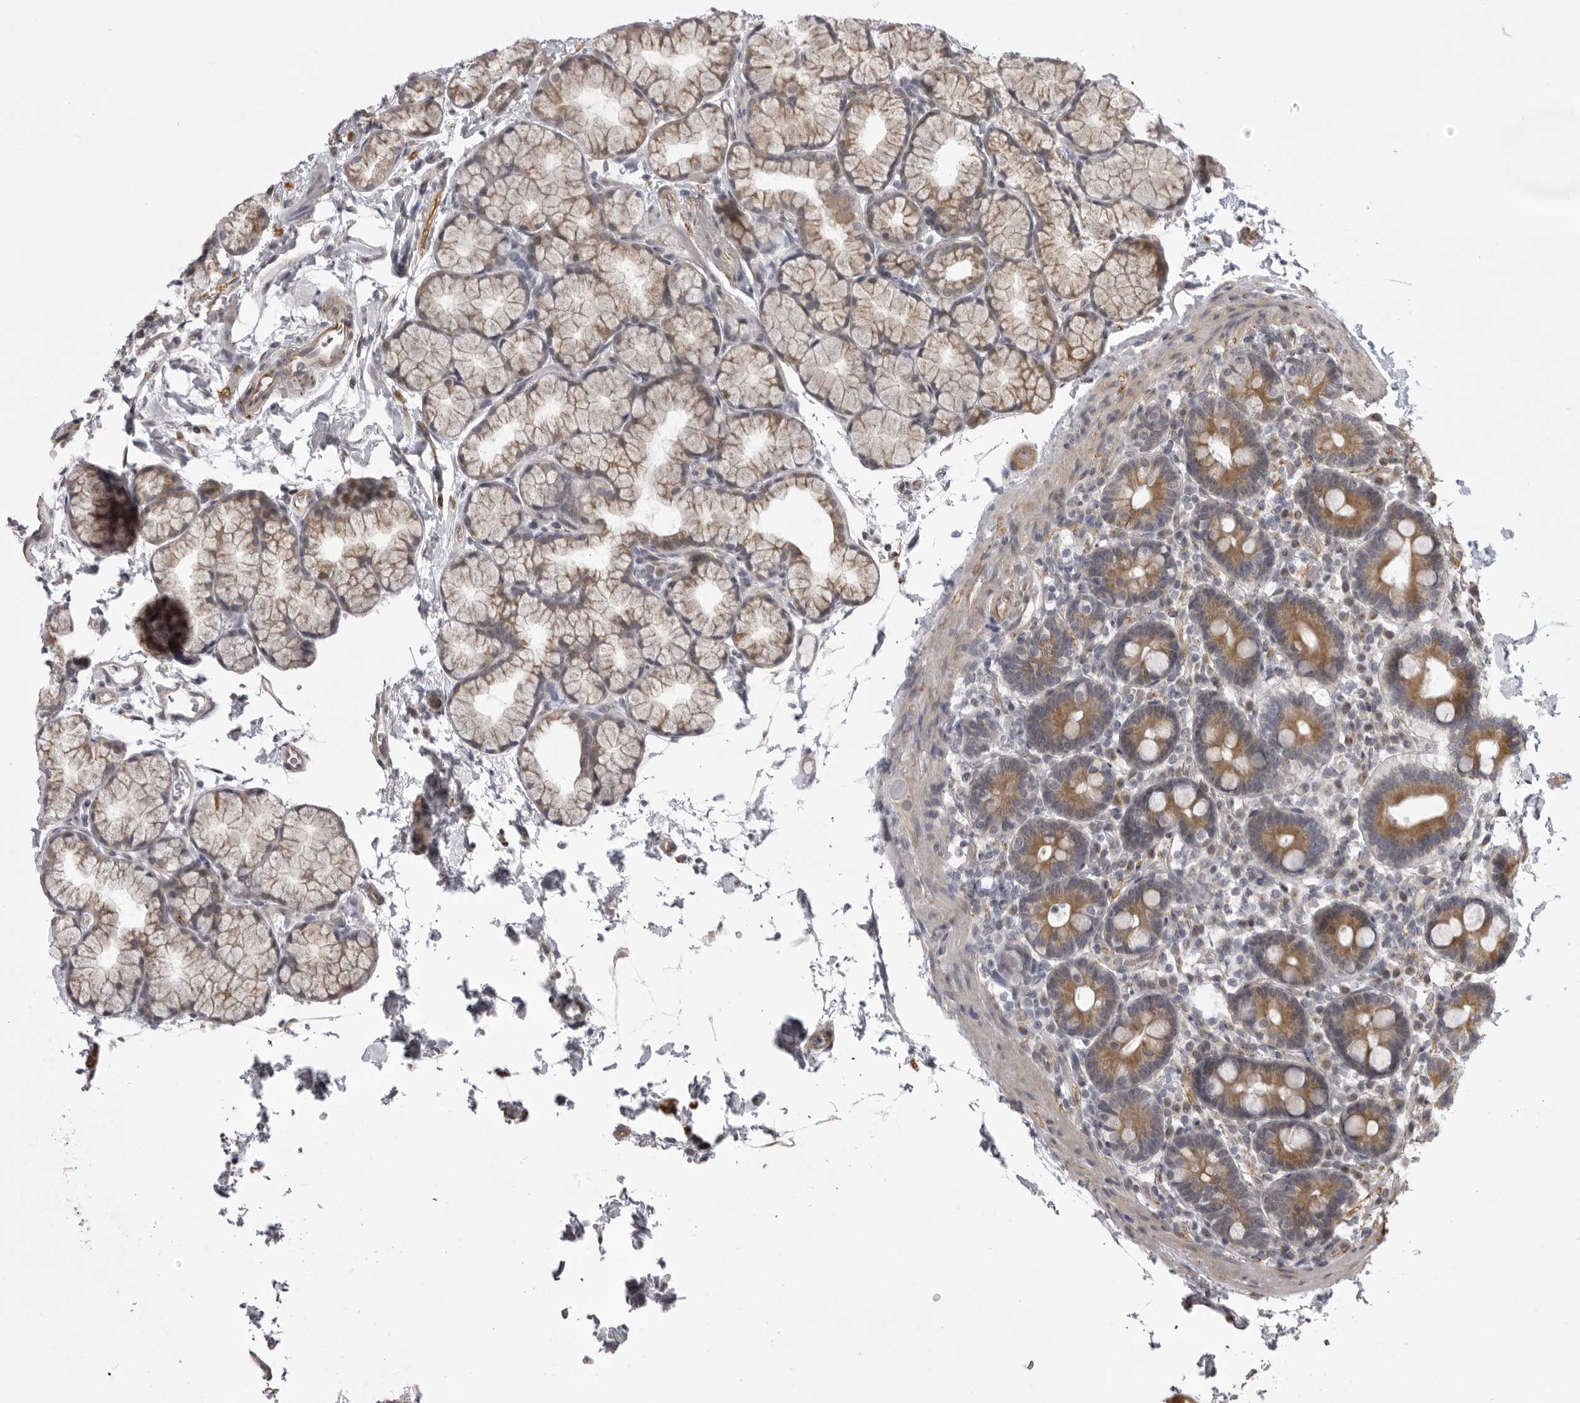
{"staining": {"intensity": "moderate", "quantity": "25%-75%", "location": "cytoplasmic/membranous"}, "tissue": "duodenum", "cell_type": "Glandular cells", "image_type": "normal", "snomed": [{"axis": "morphology", "description": "Normal tissue, NOS"}, {"axis": "topography", "description": "Duodenum"}], "caption": "DAB immunohistochemical staining of benign duodenum shows moderate cytoplasmic/membranous protein staining in approximately 25%-75% of glandular cells. (IHC, brightfield microscopy, high magnification).", "gene": "EPHA10", "patient": {"sex": "male", "age": 54}}